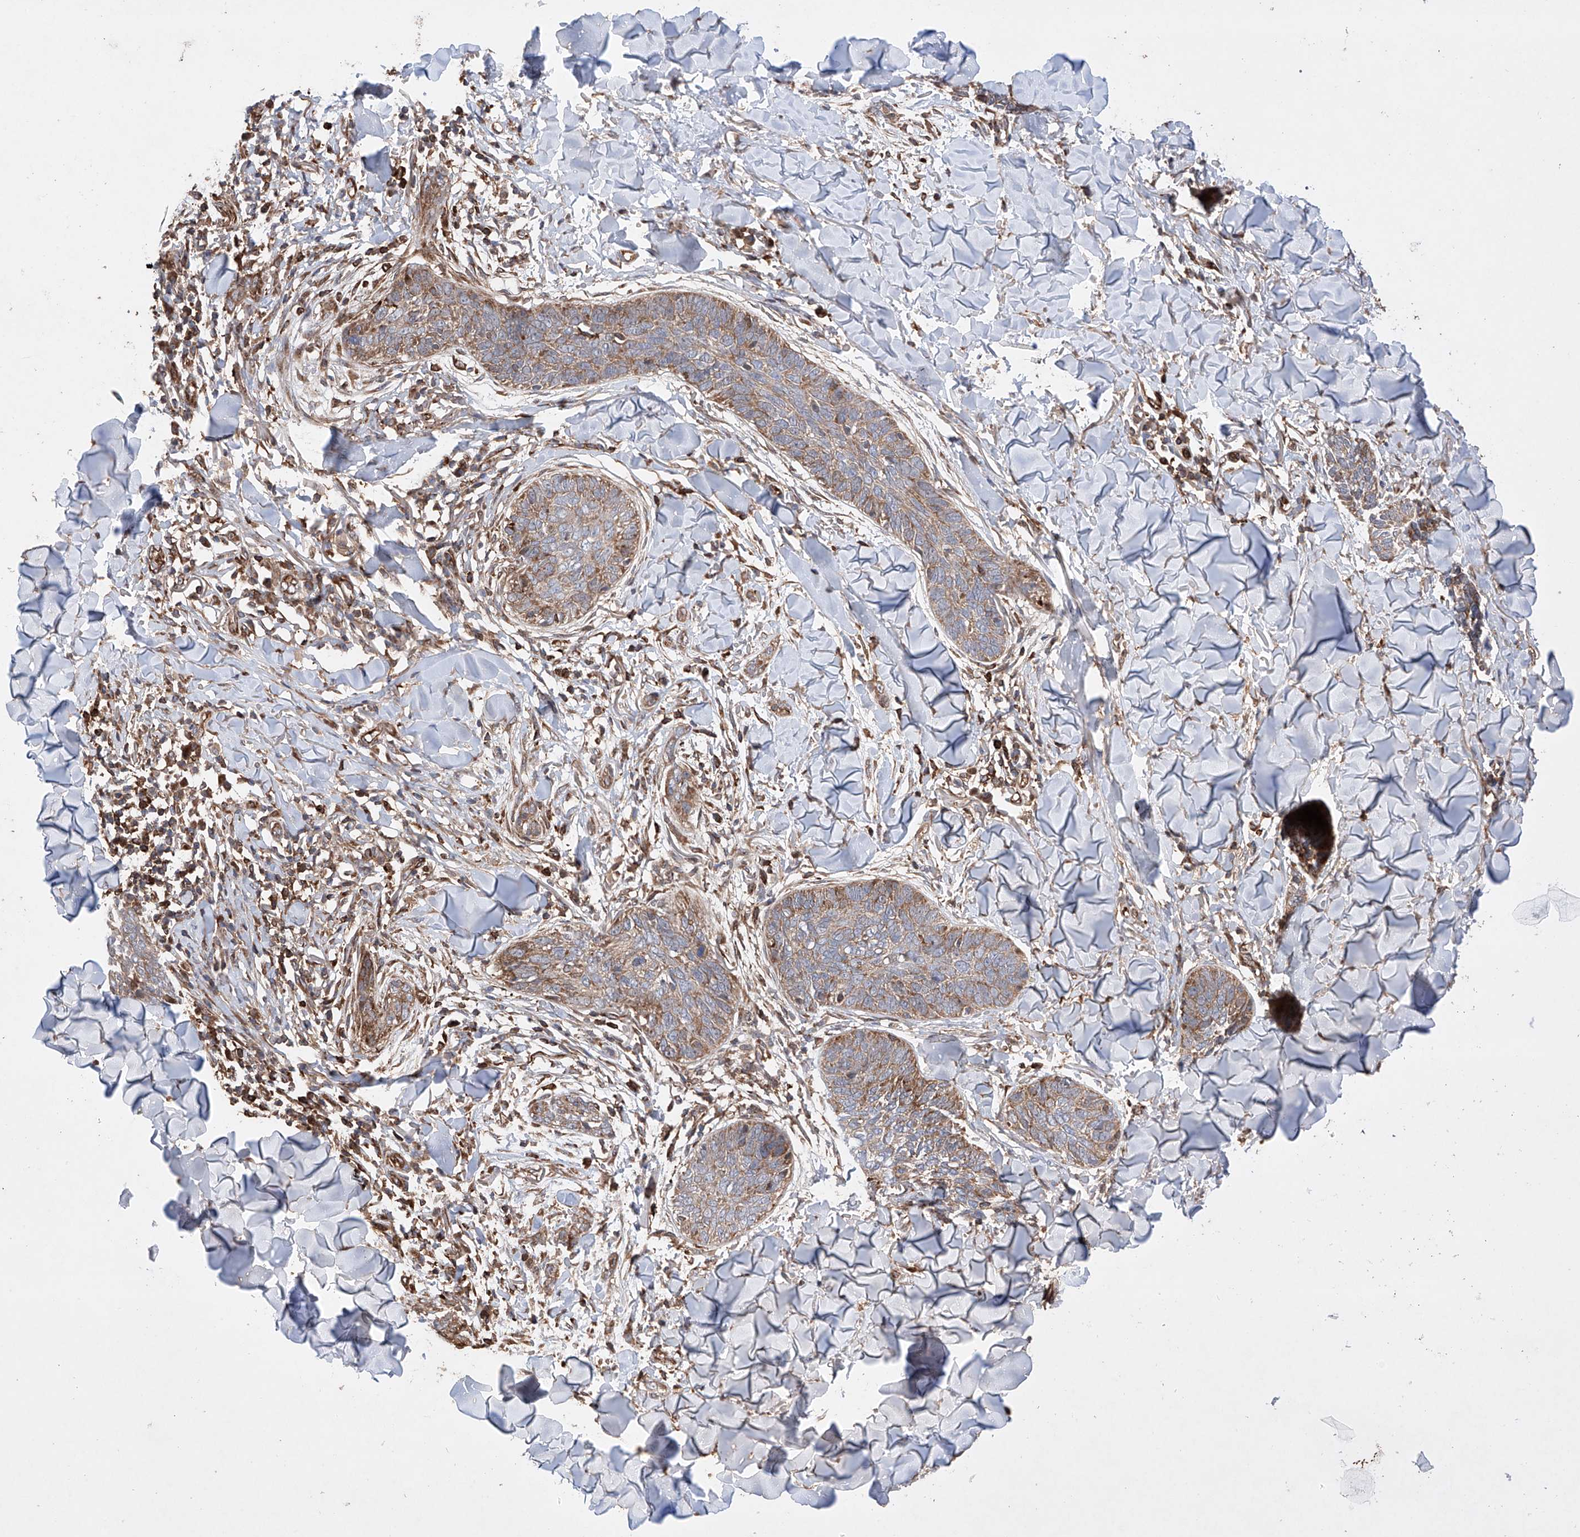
{"staining": {"intensity": "moderate", "quantity": ">75%", "location": "cytoplasmic/membranous"}, "tissue": "skin cancer", "cell_type": "Tumor cells", "image_type": "cancer", "snomed": [{"axis": "morphology", "description": "Basal cell carcinoma"}, {"axis": "topography", "description": "Skin"}], "caption": "Immunohistochemistry (IHC) staining of skin cancer (basal cell carcinoma), which reveals medium levels of moderate cytoplasmic/membranous expression in approximately >75% of tumor cells indicating moderate cytoplasmic/membranous protein staining. The staining was performed using DAB (brown) for protein detection and nuclei were counterstained in hematoxylin (blue).", "gene": "TIMM23", "patient": {"sex": "male", "age": 85}}